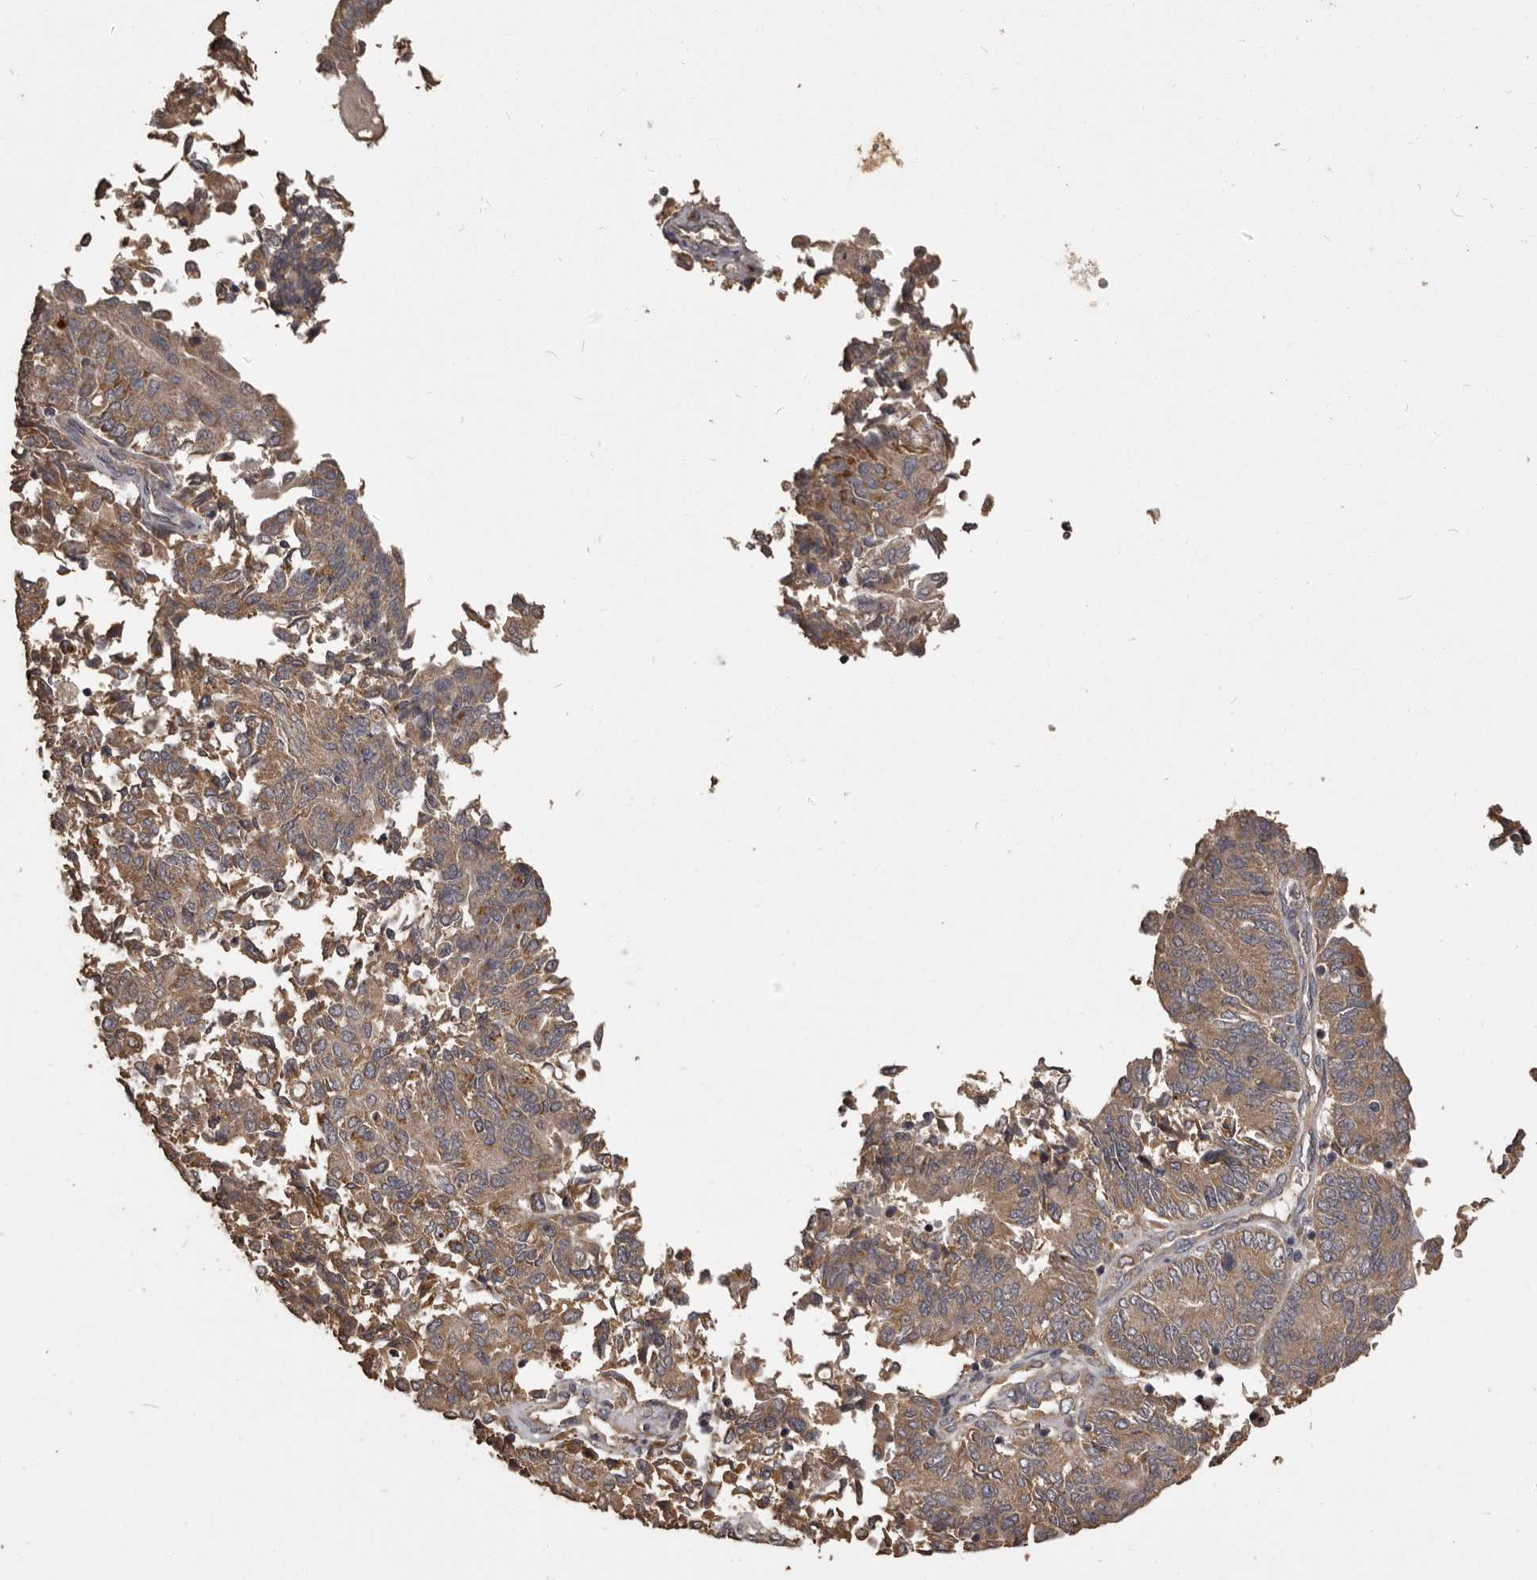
{"staining": {"intensity": "moderate", "quantity": ">75%", "location": "cytoplasmic/membranous"}, "tissue": "endometrial cancer", "cell_type": "Tumor cells", "image_type": "cancer", "snomed": [{"axis": "morphology", "description": "Adenocarcinoma, NOS"}, {"axis": "topography", "description": "Endometrium"}], "caption": "This is a histology image of immunohistochemistry staining of adenocarcinoma (endometrial), which shows moderate expression in the cytoplasmic/membranous of tumor cells.", "gene": "MGAT5", "patient": {"sex": "female", "age": 80}}